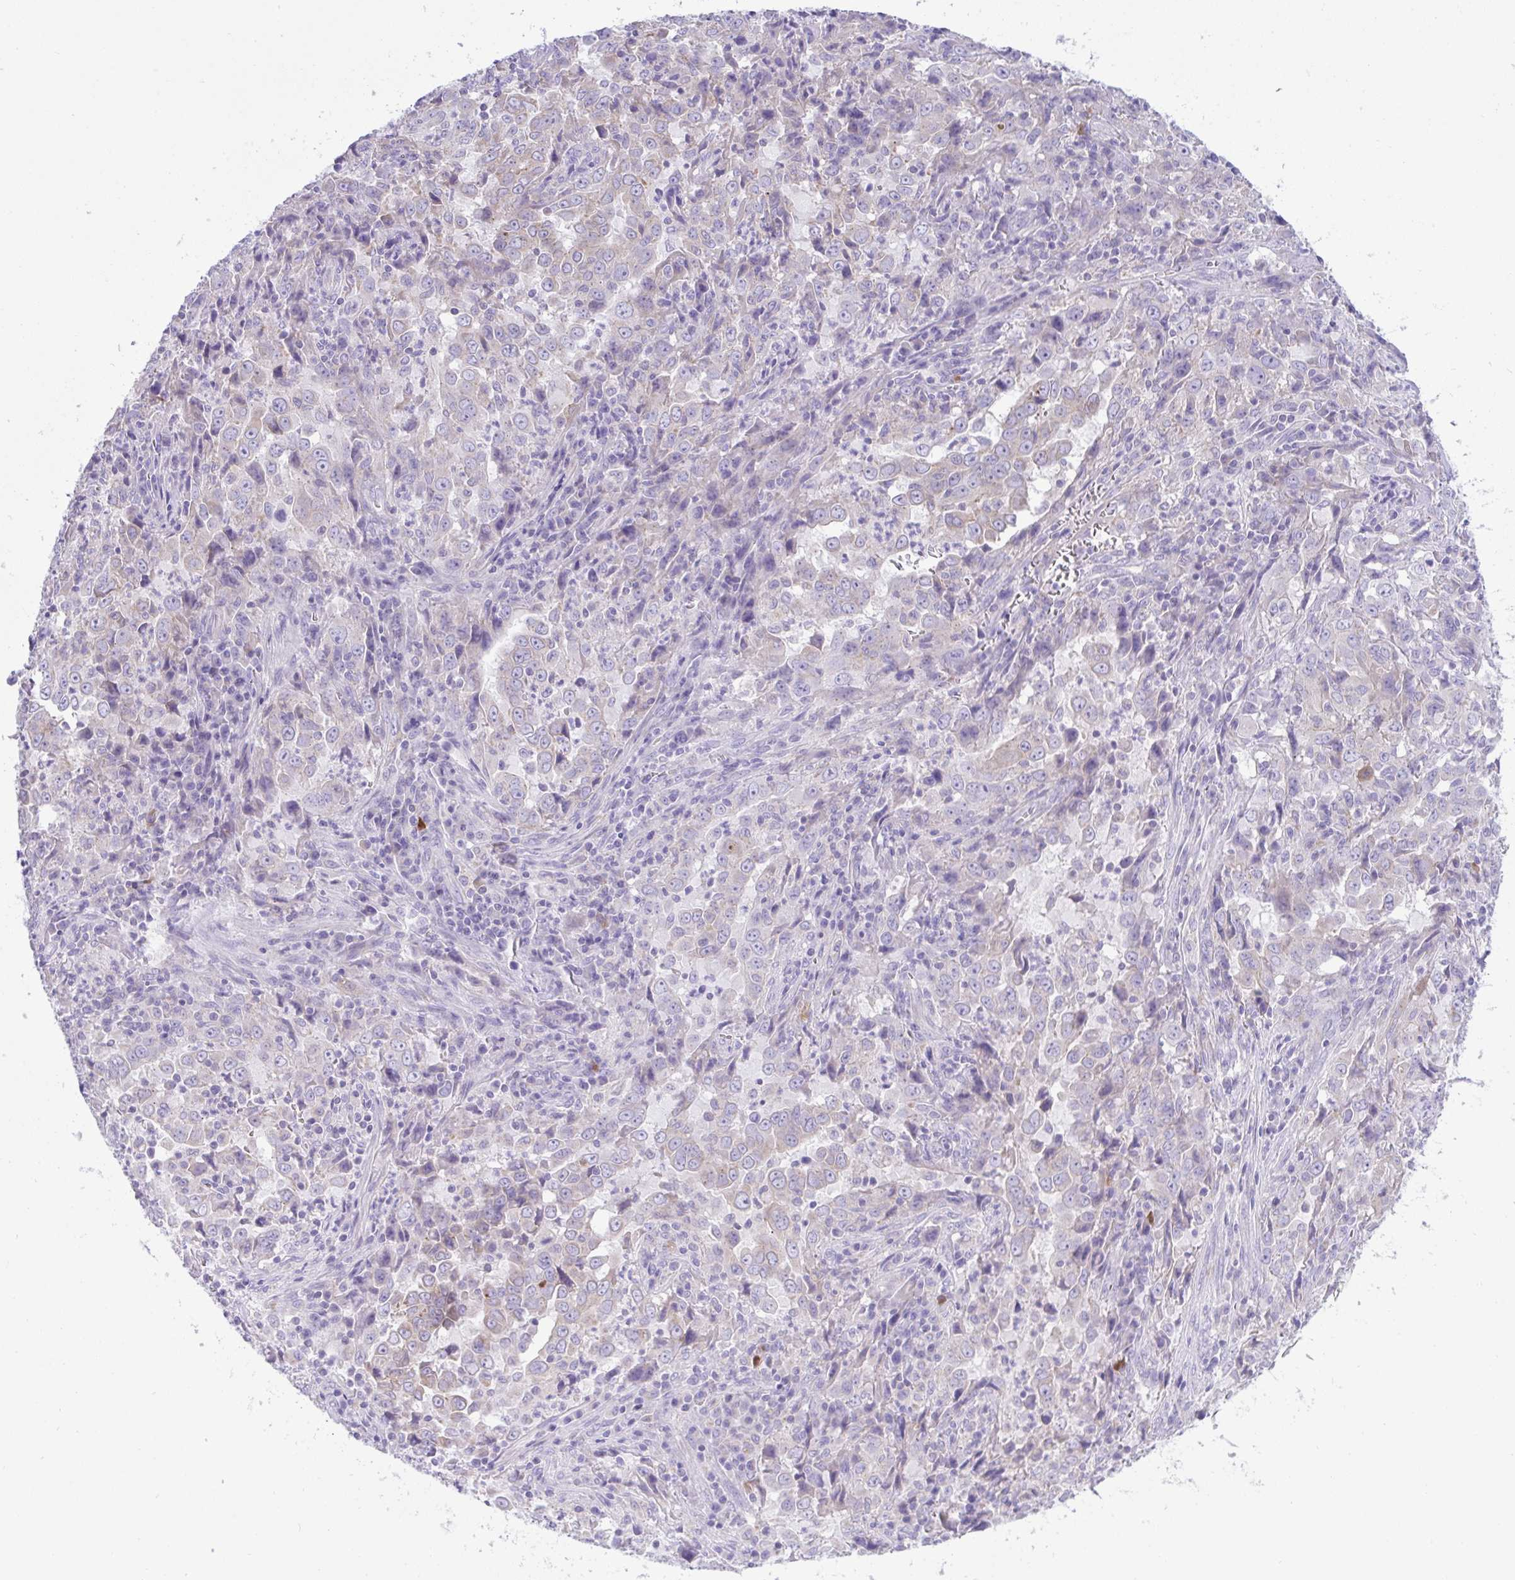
{"staining": {"intensity": "weak", "quantity": "<25%", "location": "cytoplasmic/membranous"}, "tissue": "lung cancer", "cell_type": "Tumor cells", "image_type": "cancer", "snomed": [{"axis": "morphology", "description": "Adenocarcinoma, NOS"}, {"axis": "topography", "description": "Lung"}], "caption": "Immunohistochemistry (IHC) photomicrograph of neoplastic tissue: lung cancer stained with DAB (3,3'-diaminobenzidine) exhibits no significant protein staining in tumor cells. The staining was performed using DAB (3,3'-diaminobenzidine) to visualize the protein expression in brown, while the nuclei were stained in blue with hematoxylin (Magnification: 20x).", "gene": "PLA2G12B", "patient": {"sex": "male", "age": 67}}